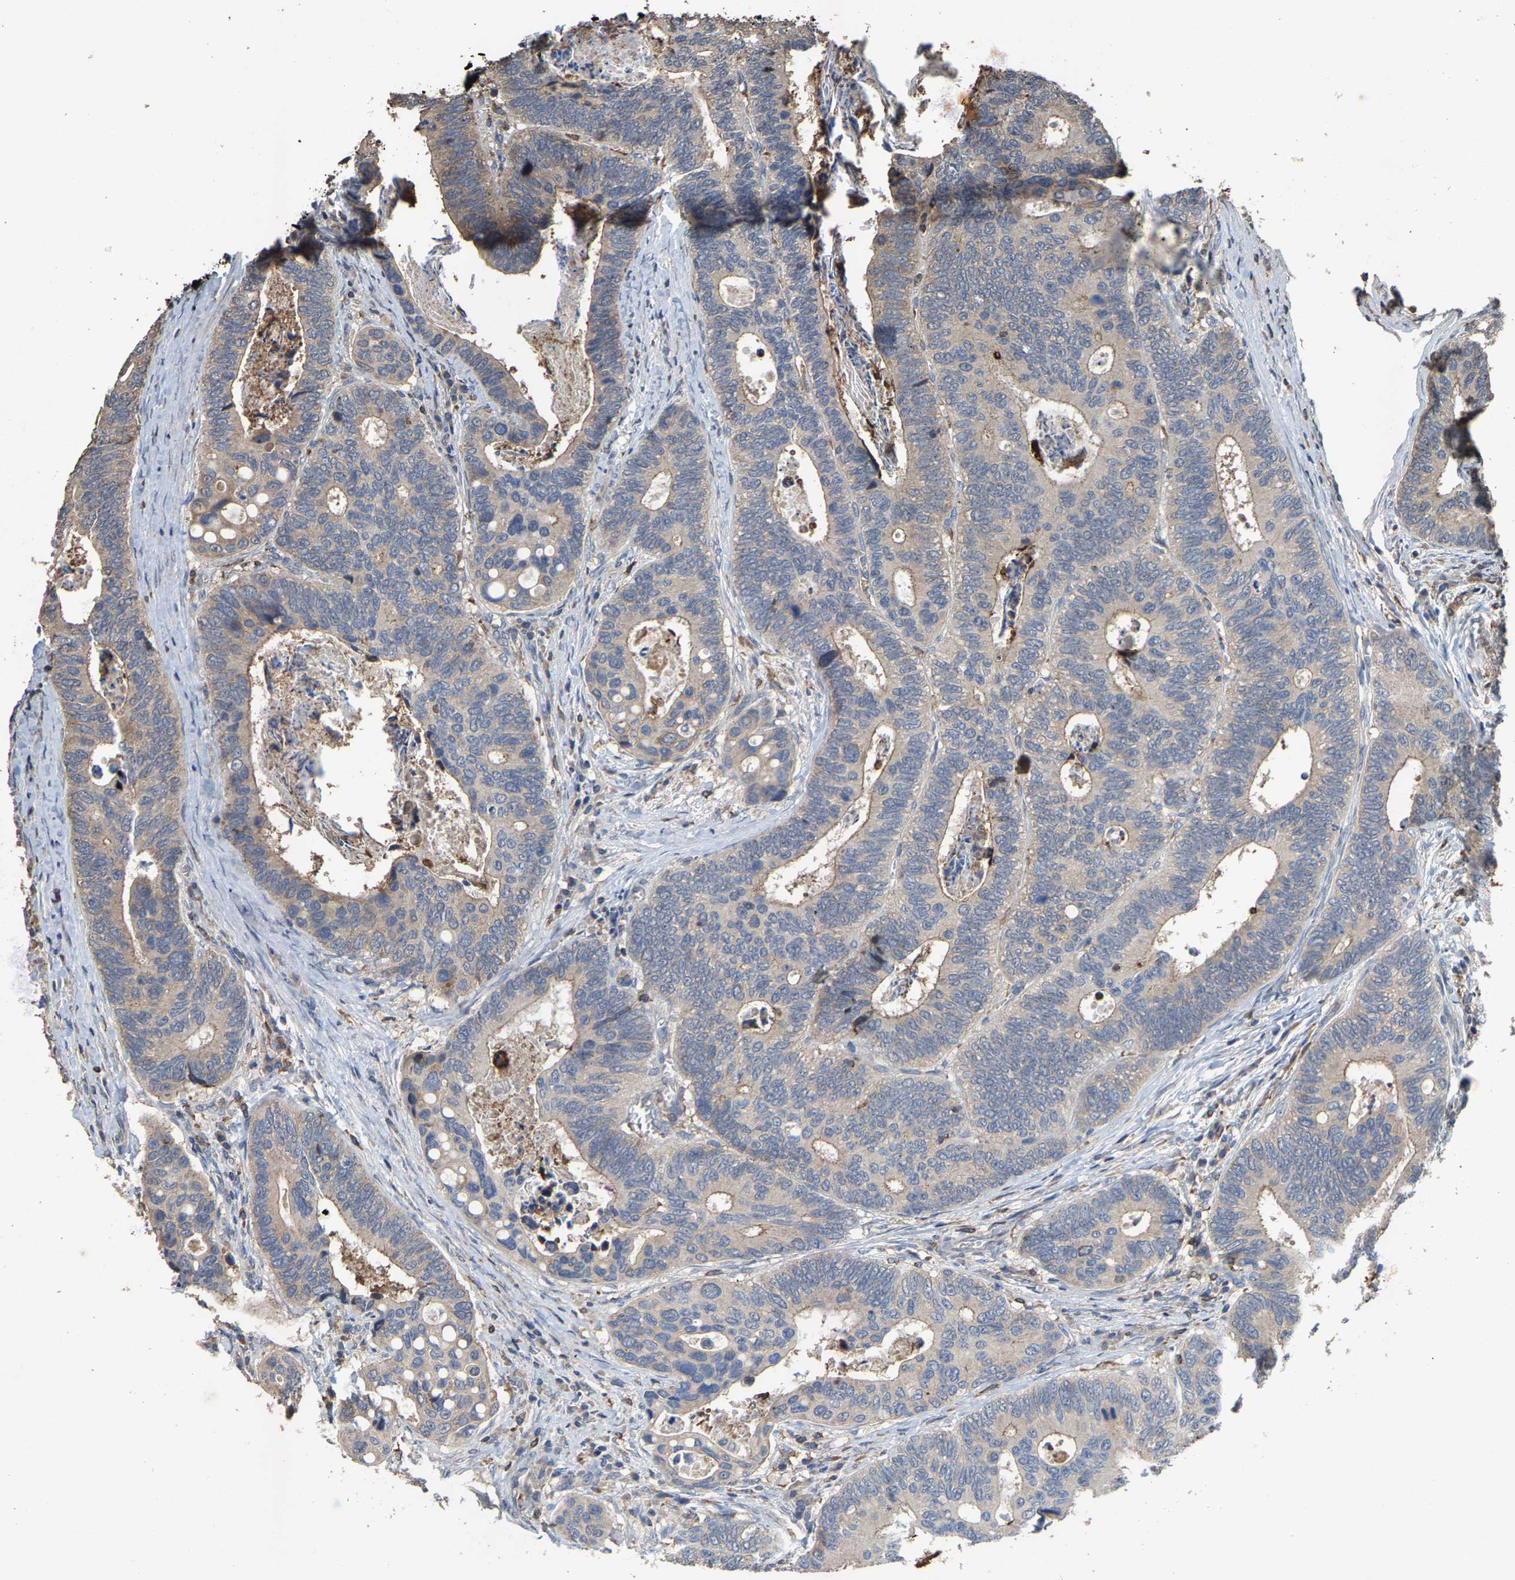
{"staining": {"intensity": "weak", "quantity": "25%-75%", "location": "cytoplasmic/membranous"}, "tissue": "colorectal cancer", "cell_type": "Tumor cells", "image_type": "cancer", "snomed": [{"axis": "morphology", "description": "Inflammation, NOS"}, {"axis": "morphology", "description": "Adenocarcinoma, NOS"}, {"axis": "topography", "description": "Colon"}], "caption": "Immunohistochemistry (IHC) of human colorectal adenocarcinoma displays low levels of weak cytoplasmic/membranous expression in approximately 25%-75% of tumor cells.", "gene": "TDRKH", "patient": {"sex": "male", "age": 72}}